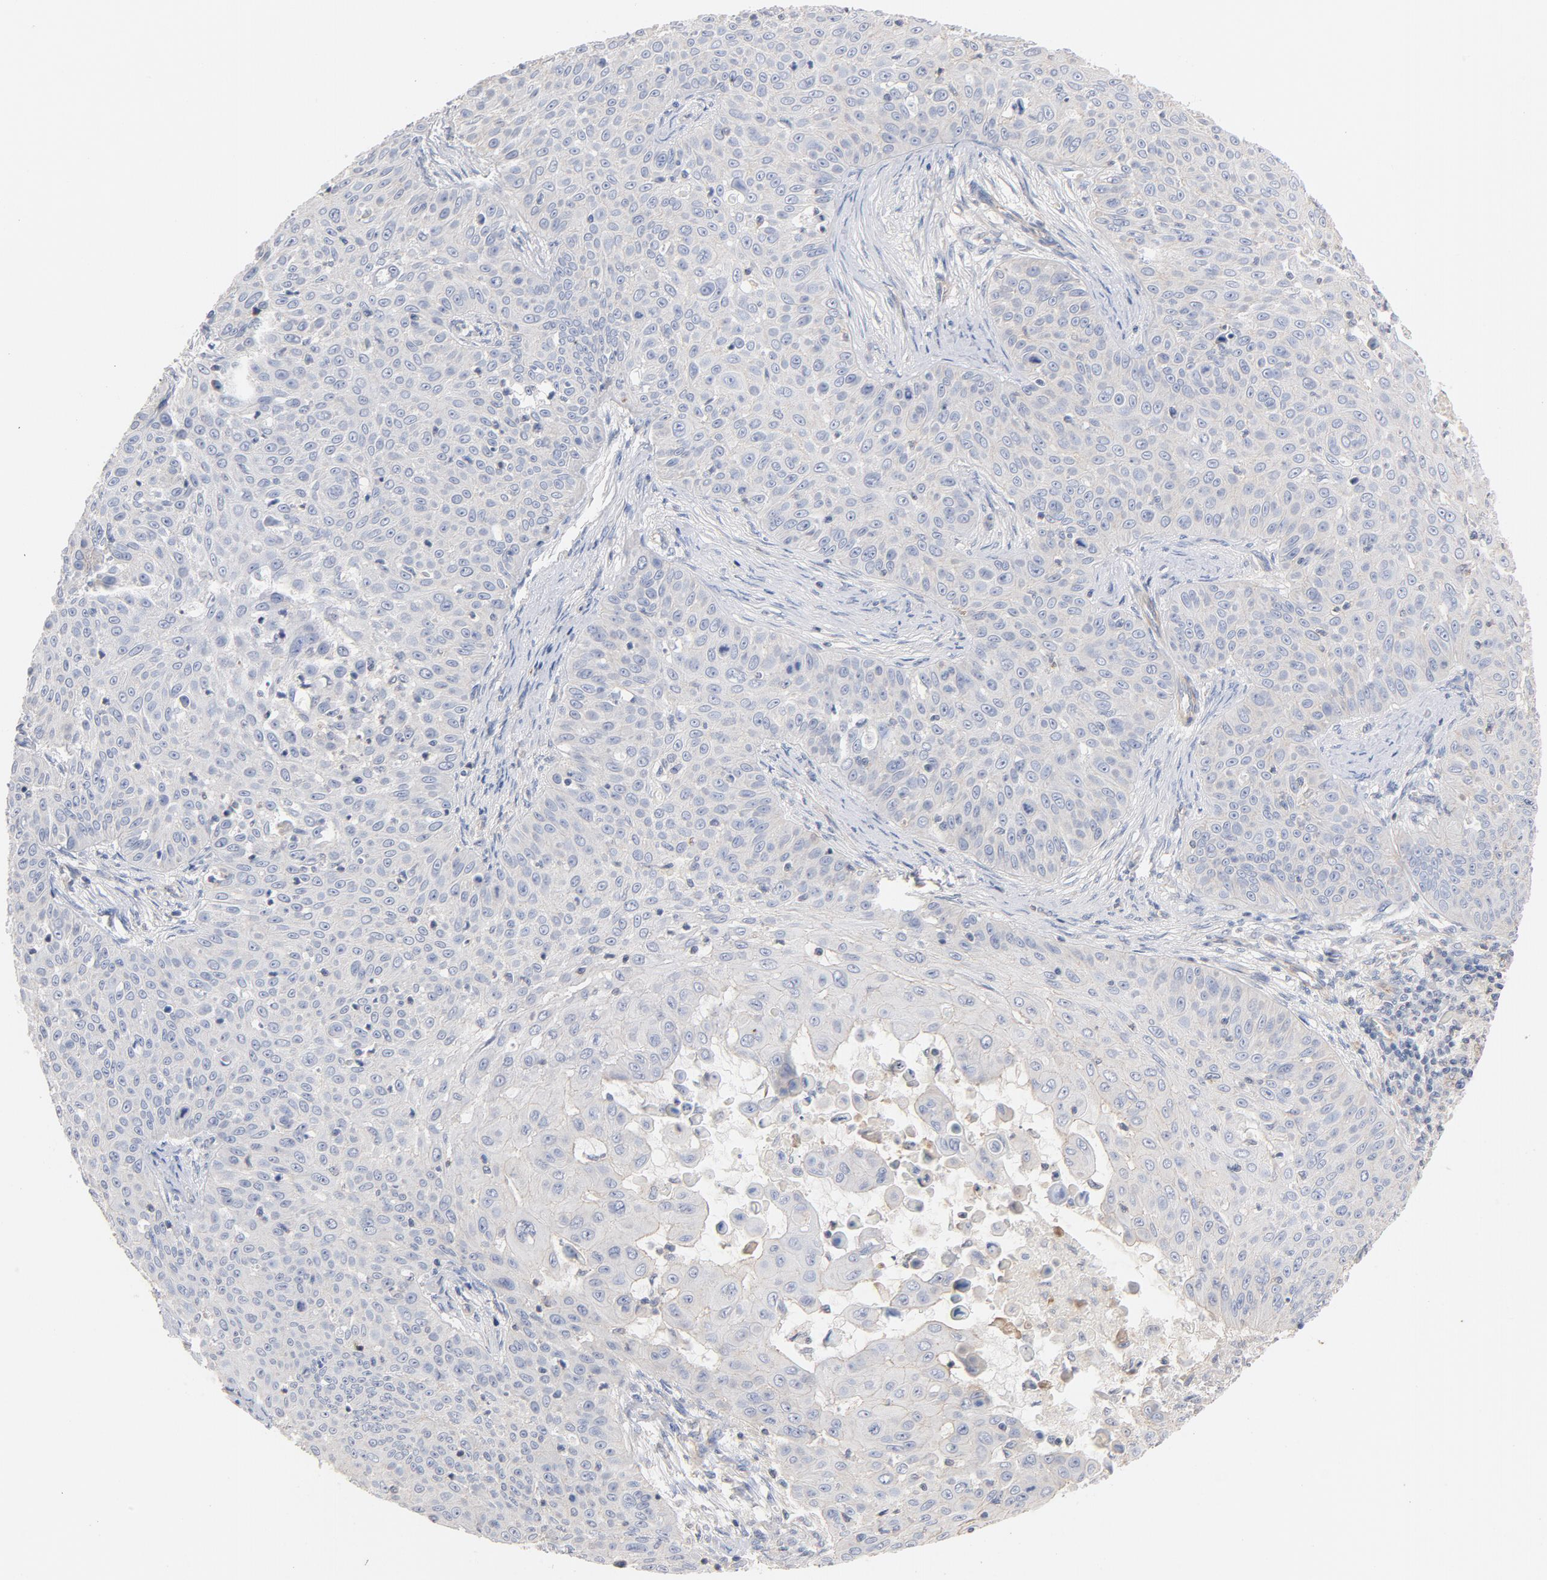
{"staining": {"intensity": "negative", "quantity": "none", "location": "none"}, "tissue": "skin cancer", "cell_type": "Tumor cells", "image_type": "cancer", "snomed": [{"axis": "morphology", "description": "Squamous cell carcinoma, NOS"}, {"axis": "topography", "description": "Skin"}], "caption": "Human skin squamous cell carcinoma stained for a protein using immunohistochemistry shows no expression in tumor cells.", "gene": "STRN3", "patient": {"sex": "male", "age": 82}}